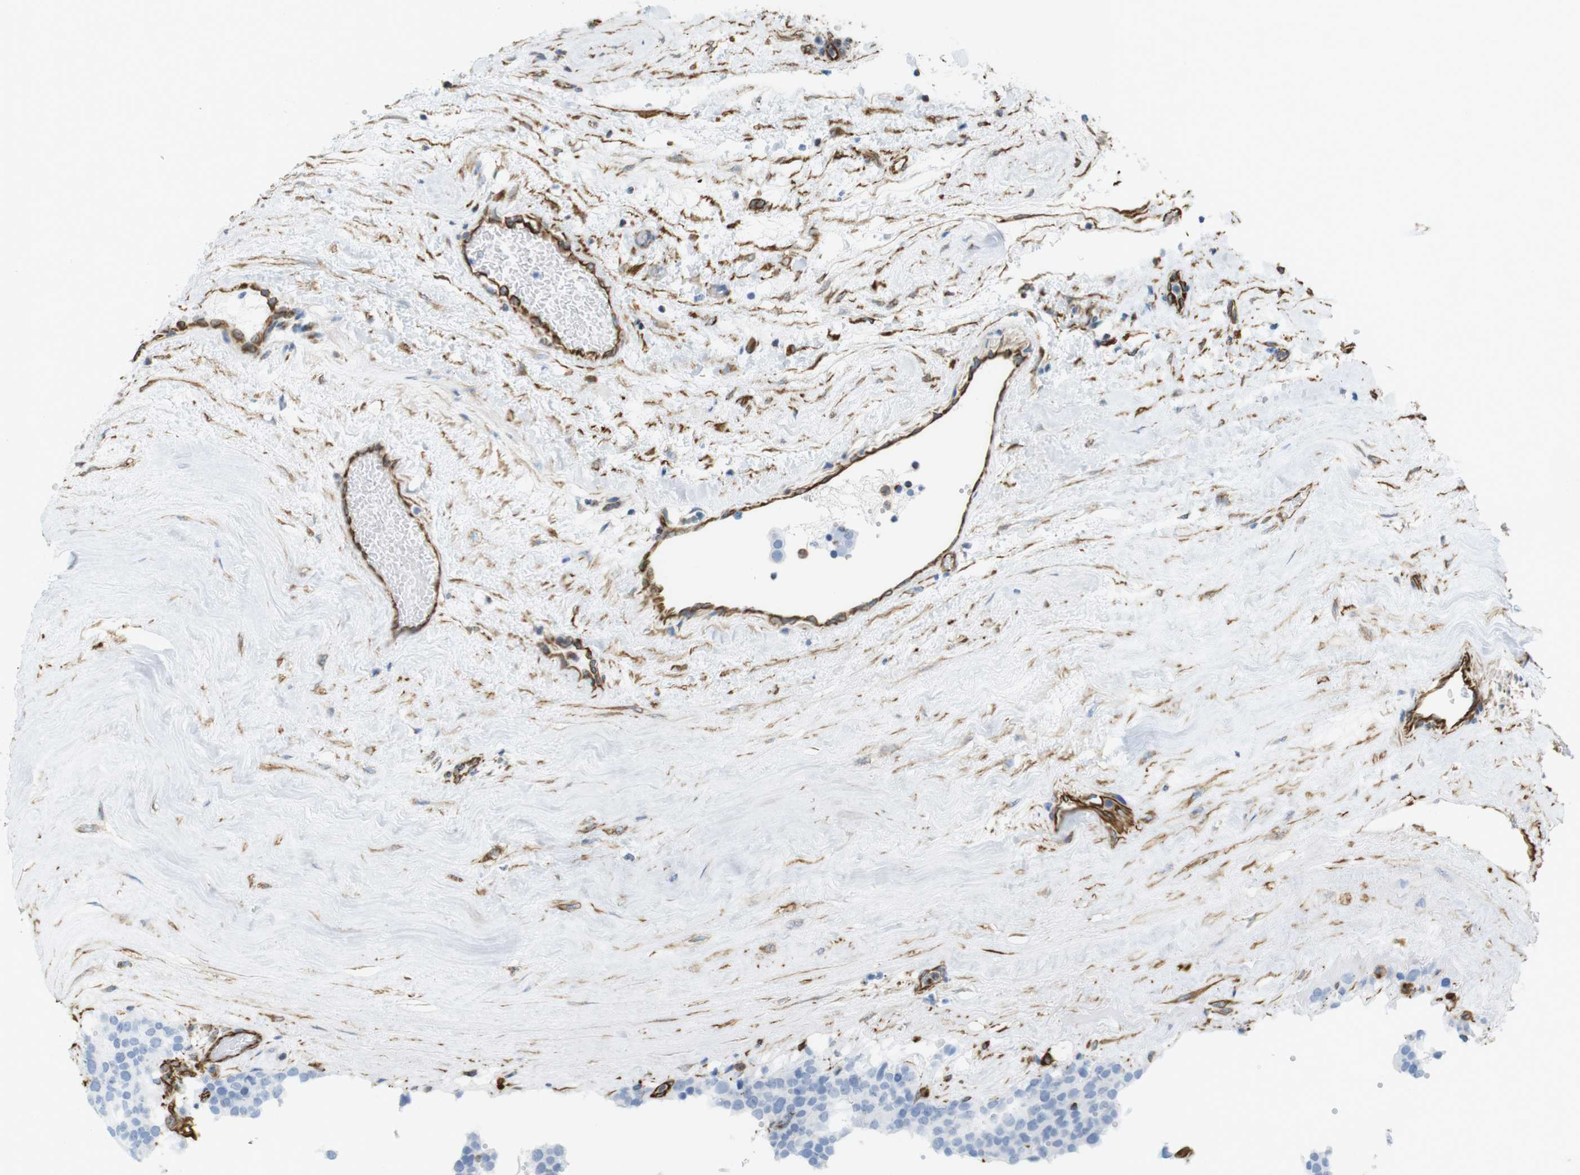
{"staining": {"intensity": "negative", "quantity": "none", "location": "none"}, "tissue": "testis cancer", "cell_type": "Tumor cells", "image_type": "cancer", "snomed": [{"axis": "morphology", "description": "Normal tissue, NOS"}, {"axis": "morphology", "description": "Seminoma, NOS"}, {"axis": "topography", "description": "Testis"}], "caption": "This photomicrograph is of testis seminoma stained with immunohistochemistry to label a protein in brown with the nuclei are counter-stained blue. There is no positivity in tumor cells. Nuclei are stained in blue.", "gene": "MS4A10", "patient": {"sex": "male", "age": 71}}